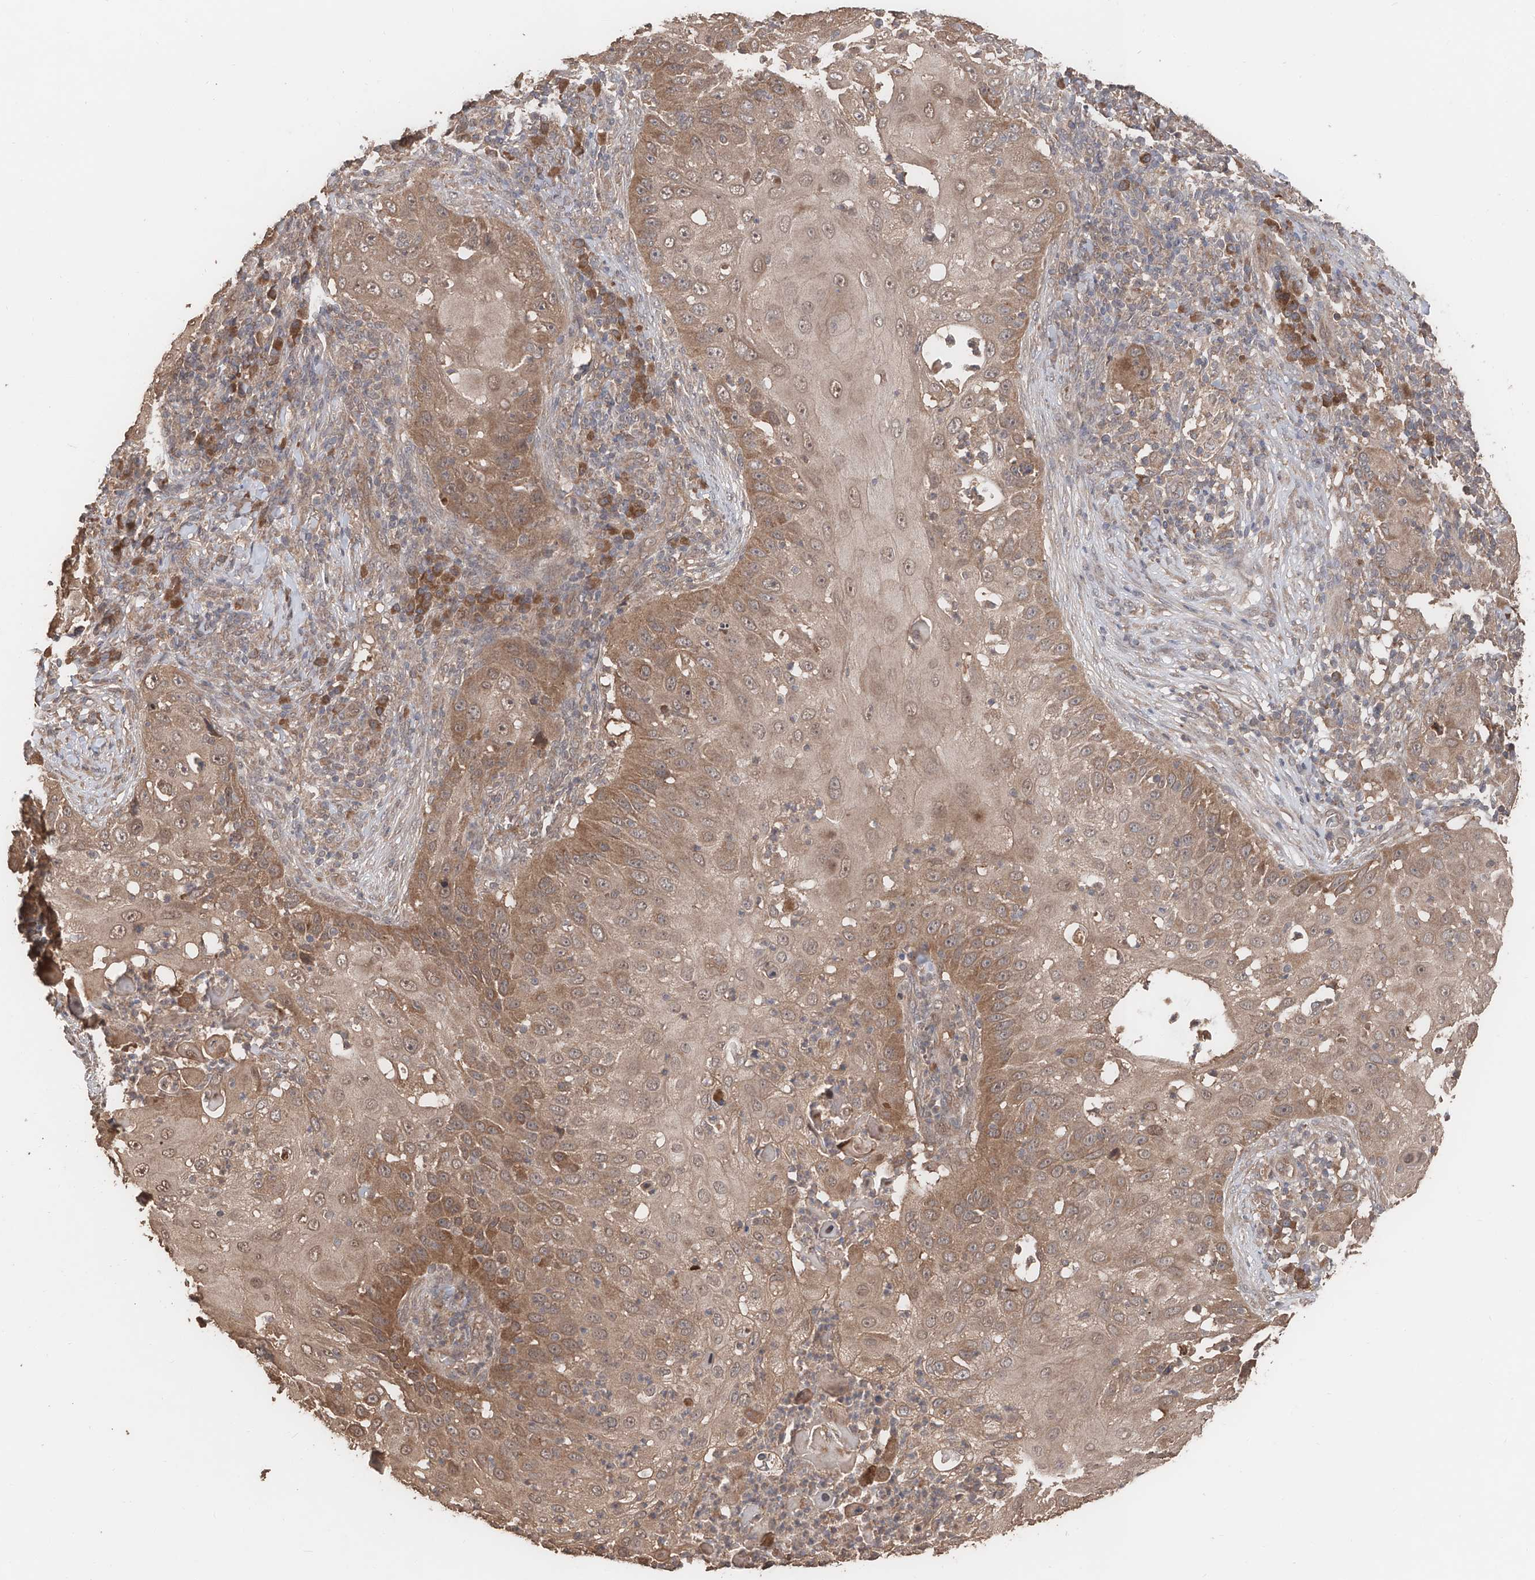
{"staining": {"intensity": "moderate", "quantity": ">75%", "location": "cytoplasmic/membranous"}, "tissue": "skin cancer", "cell_type": "Tumor cells", "image_type": "cancer", "snomed": [{"axis": "morphology", "description": "Squamous cell carcinoma, NOS"}, {"axis": "topography", "description": "Skin"}], "caption": "Immunohistochemical staining of human squamous cell carcinoma (skin) displays medium levels of moderate cytoplasmic/membranous expression in approximately >75% of tumor cells.", "gene": "FAM135A", "patient": {"sex": "female", "age": 44}}